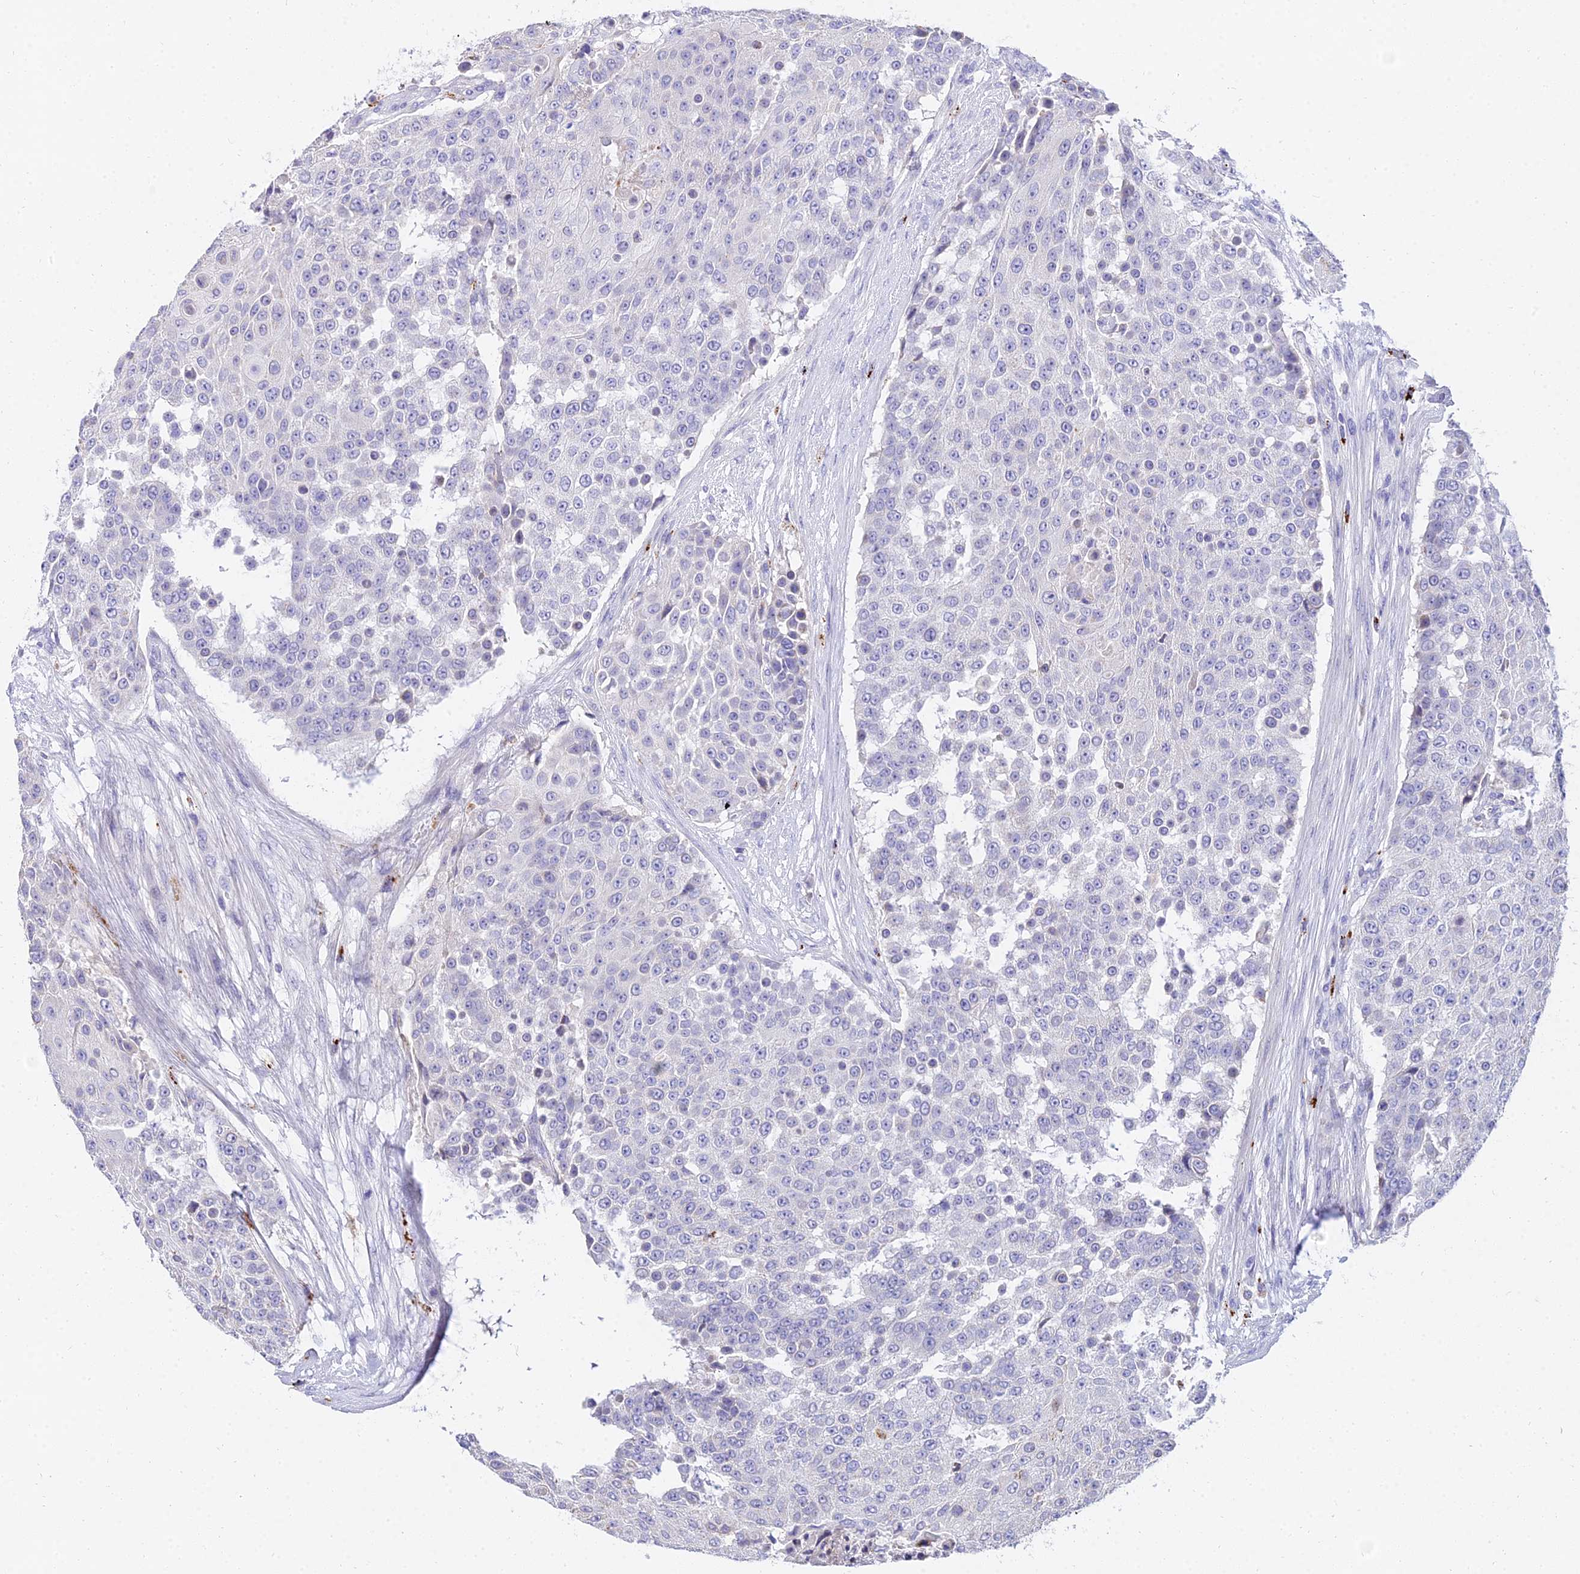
{"staining": {"intensity": "negative", "quantity": "none", "location": "none"}, "tissue": "urothelial cancer", "cell_type": "Tumor cells", "image_type": "cancer", "snomed": [{"axis": "morphology", "description": "Urothelial carcinoma, High grade"}, {"axis": "topography", "description": "Urinary bladder"}], "caption": "IHC photomicrograph of human urothelial cancer stained for a protein (brown), which shows no positivity in tumor cells. (DAB (3,3'-diaminobenzidine) IHC visualized using brightfield microscopy, high magnification).", "gene": "VWC2L", "patient": {"sex": "female", "age": 63}}